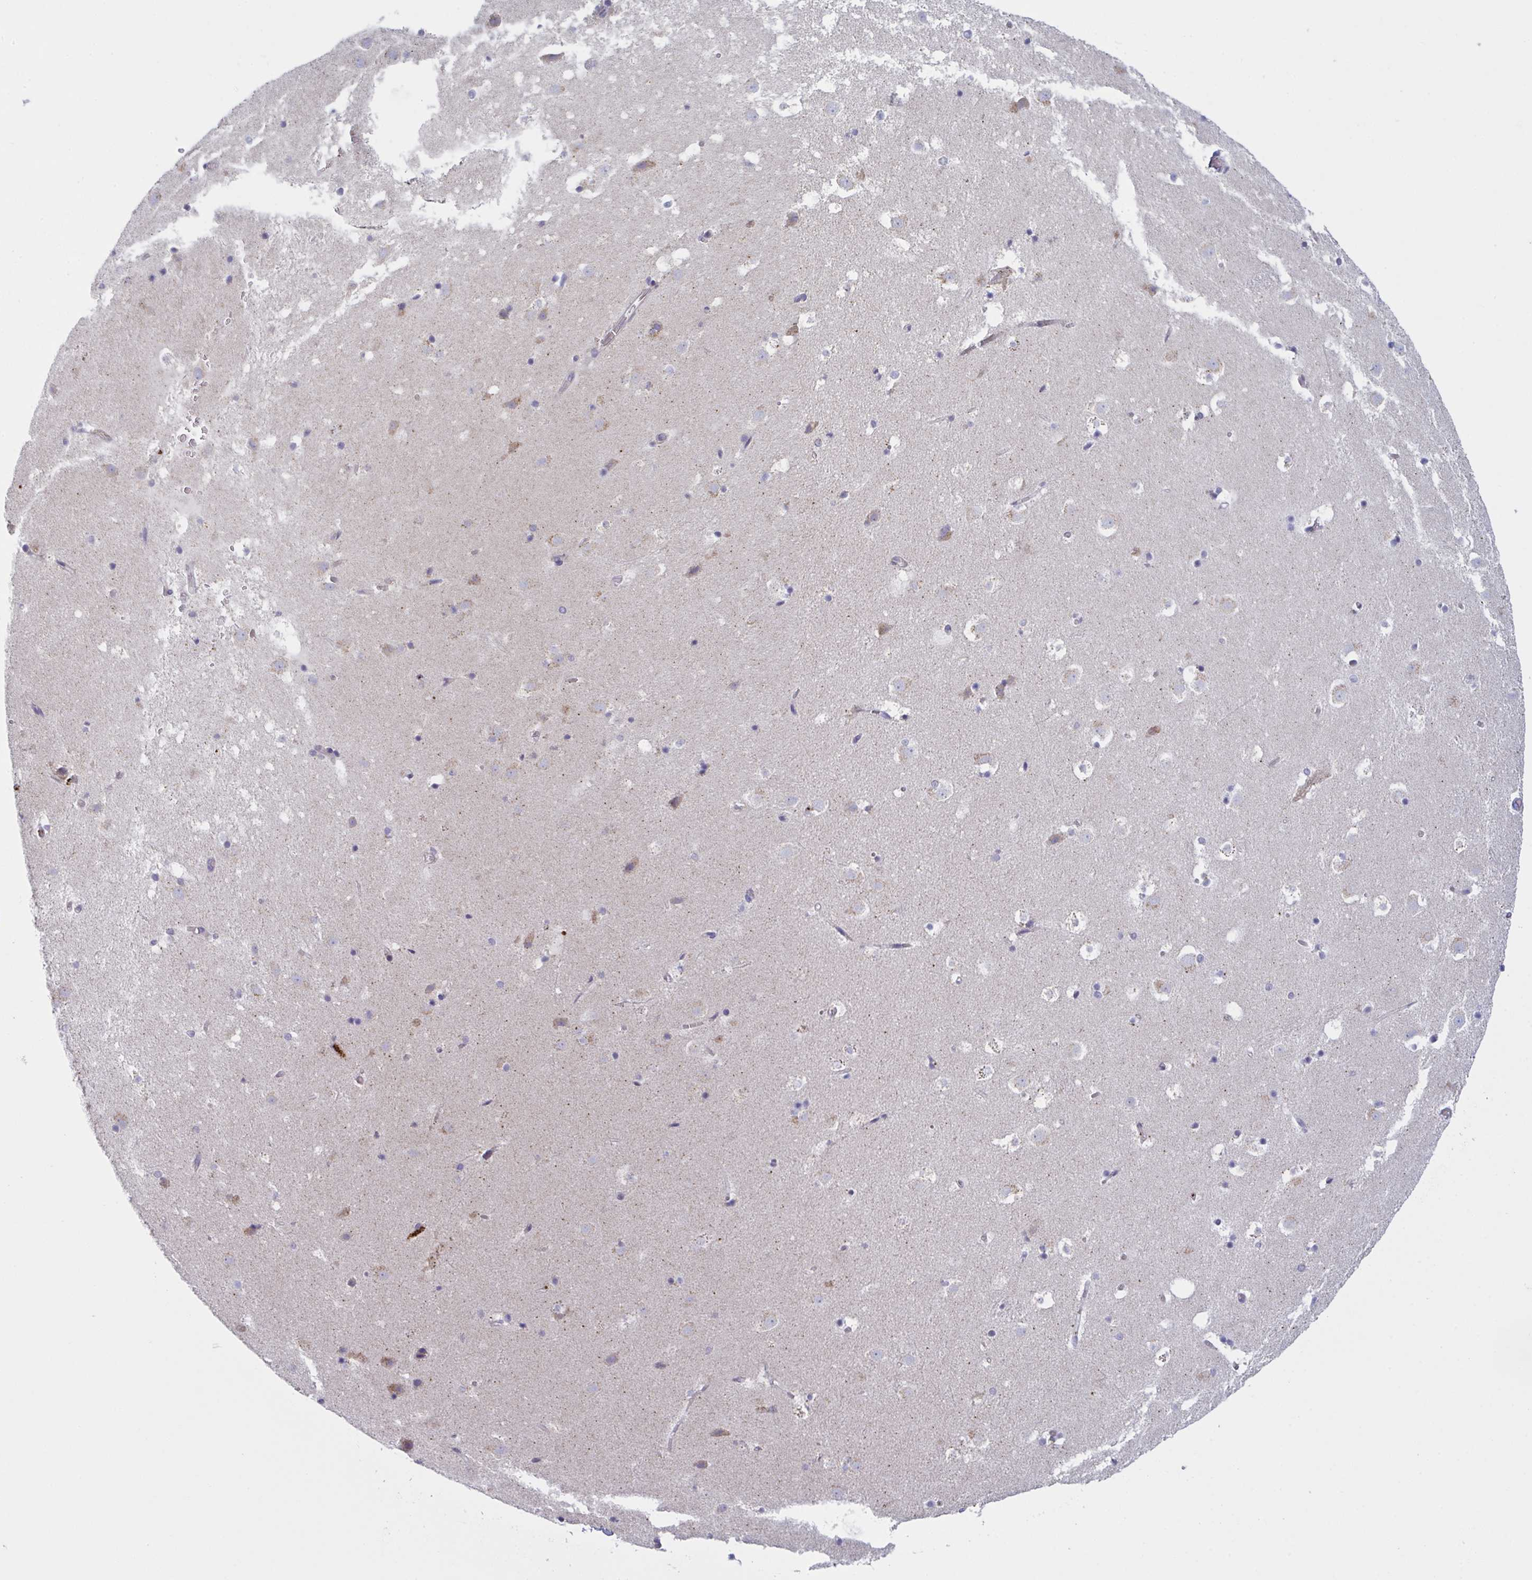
{"staining": {"intensity": "negative", "quantity": "none", "location": "none"}, "tissue": "caudate", "cell_type": "Glial cells", "image_type": "normal", "snomed": [{"axis": "morphology", "description": "Normal tissue, NOS"}, {"axis": "topography", "description": "Lateral ventricle wall"}], "caption": "Immunohistochemistry image of unremarkable caudate: caudate stained with DAB (3,3'-diaminobenzidine) exhibits no significant protein staining in glial cells.", "gene": "MRPS2", "patient": {"sex": "male", "age": 37}}